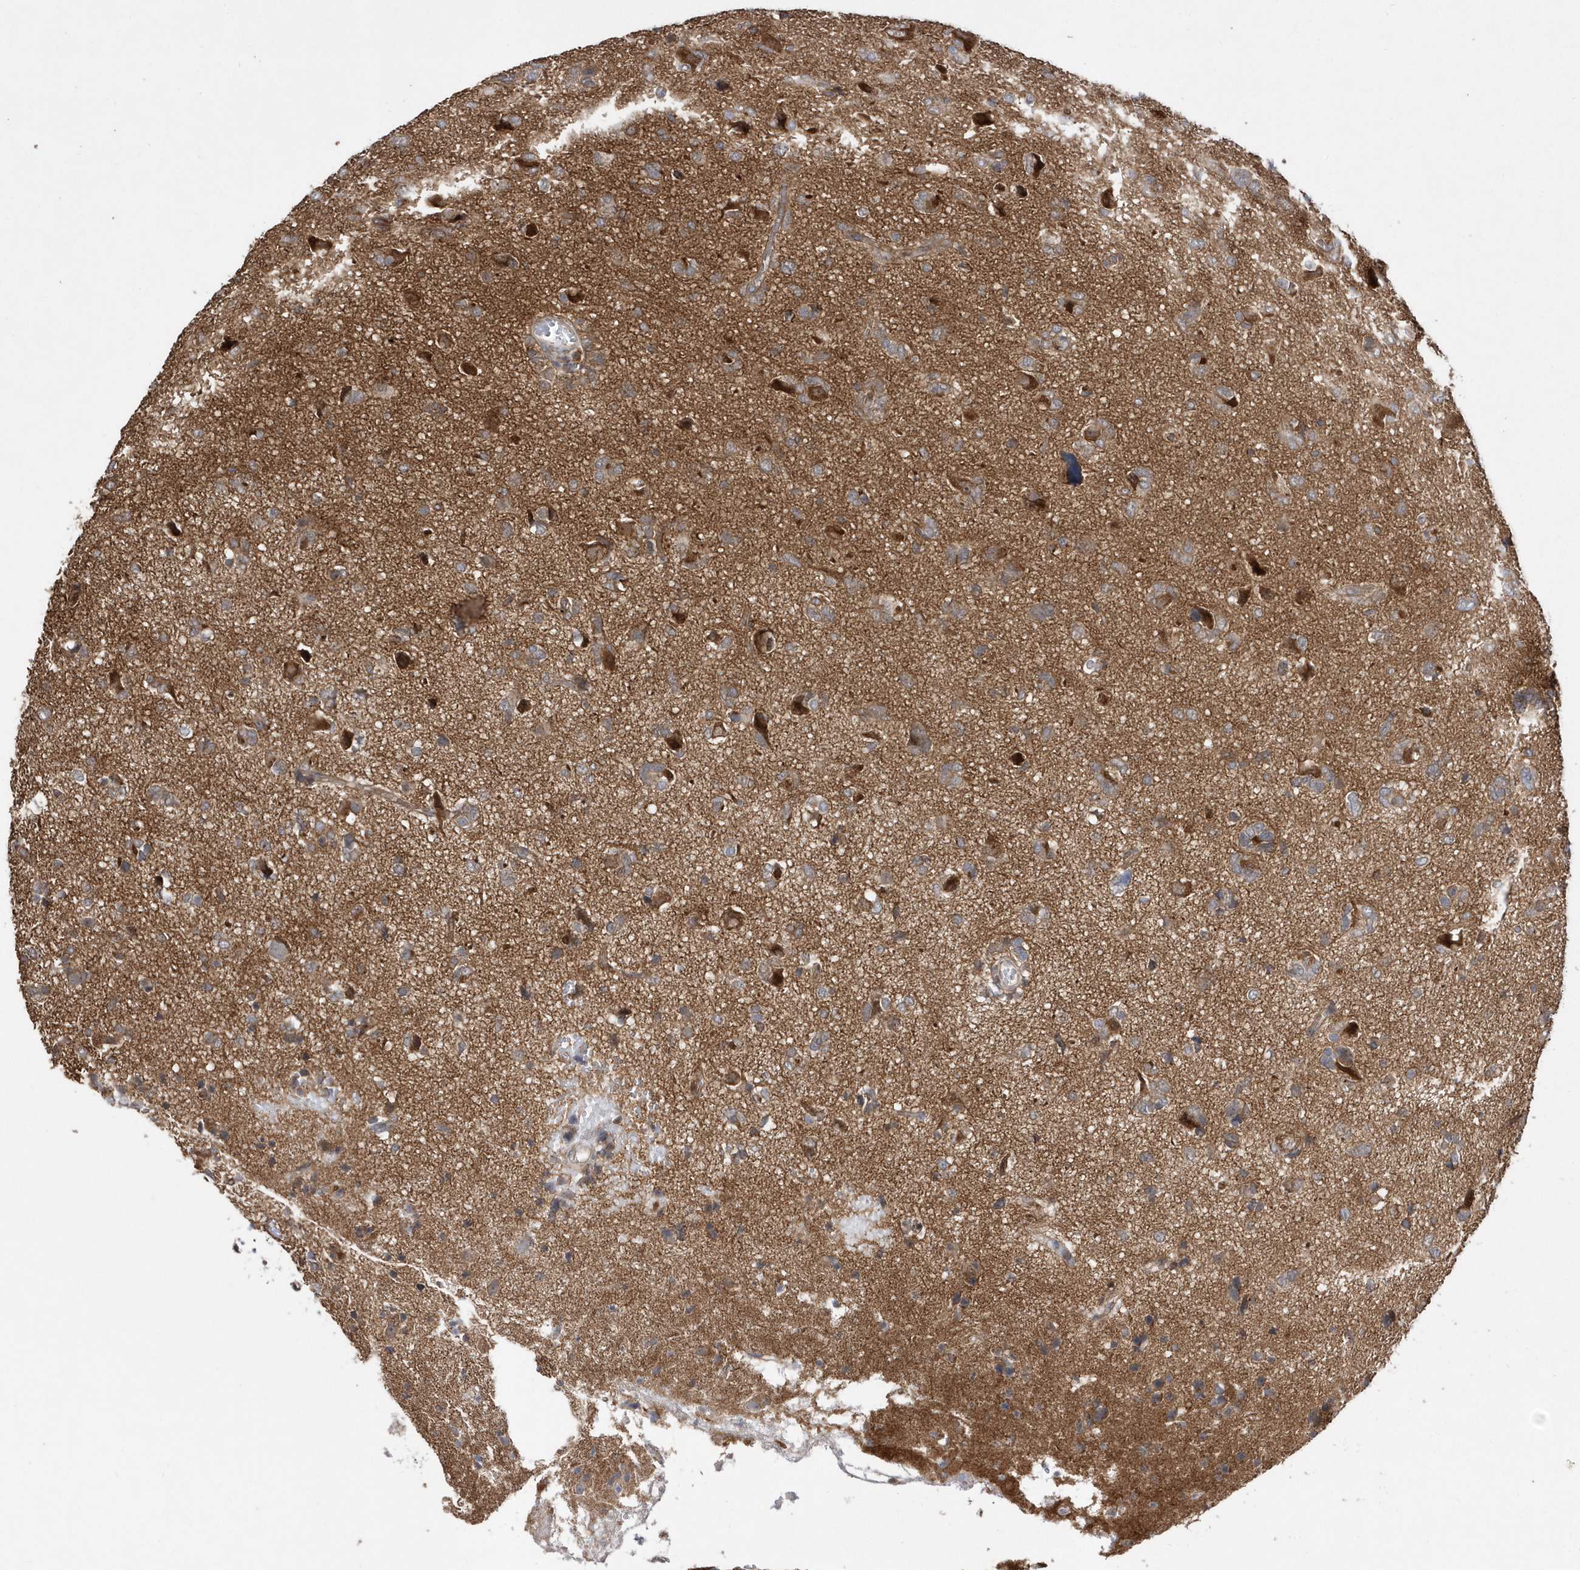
{"staining": {"intensity": "weak", "quantity": "<25%", "location": "cytoplasmic/membranous"}, "tissue": "glioma", "cell_type": "Tumor cells", "image_type": "cancer", "snomed": [{"axis": "morphology", "description": "Glioma, malignant, High grade"}, {"axis": "topography", "description": "Brain"}], "caption": "Immunohistochemistry (IHC) of human malignant high-grade glioma exhibits no positivity in tumor cells.", "gene": "DALRD3", "patient": {"sex": "female", "age": 59}}